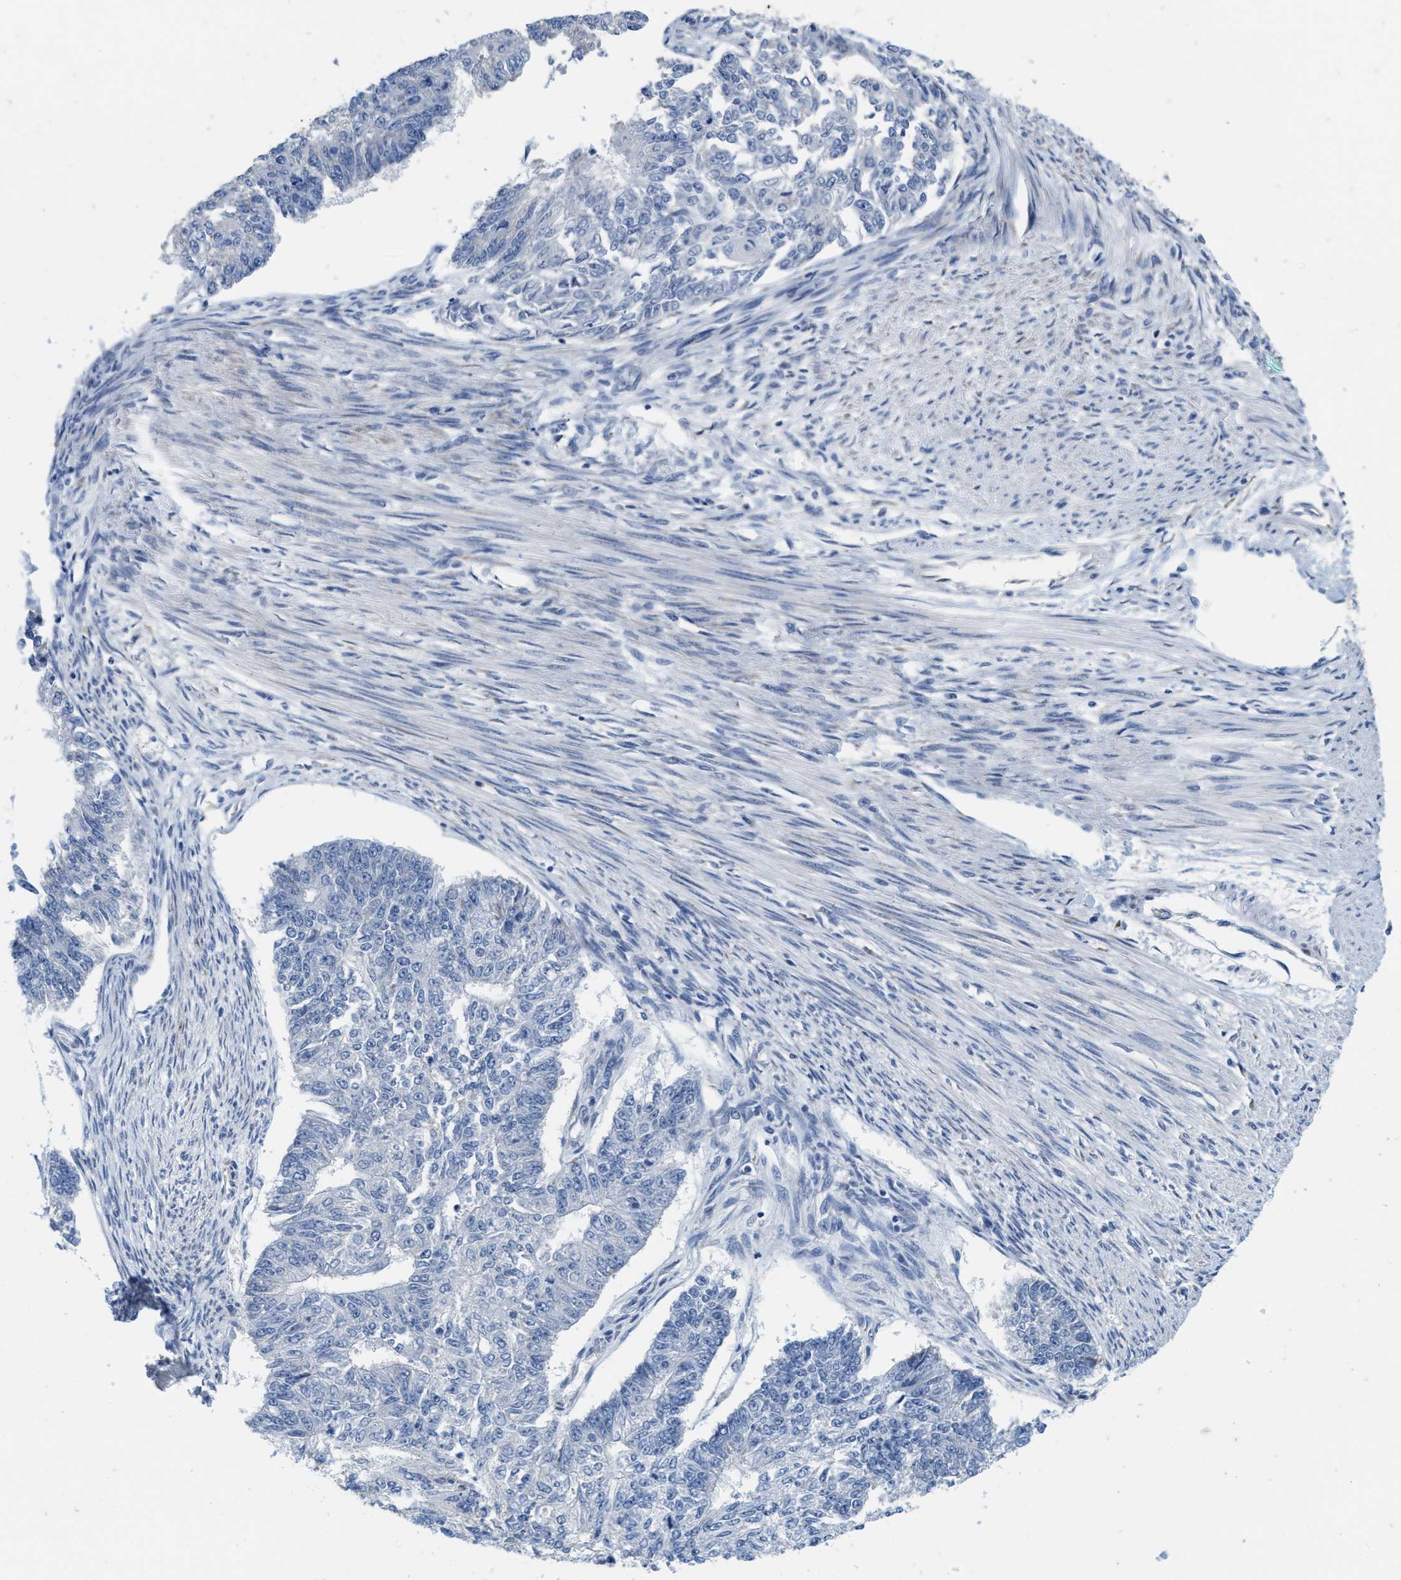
{"staining": {"intensity": "negative", "quantity": "none", "location": "none"}, "tissue": "endometrial cancer", "cell_type": "Tumor cells", "image_type": "cancer", "snomed": [{"axis": "morphology", "description": "Adenocarcinoma, NOS"}, {"axis": "topography", "description": "Endometrium"}], "caption": "IHC histopathology image of adenocarcinoma (endometrial) stained for a protein (brown), which exhibits no expression in tumor cells.", "gene": "ABCB11", "patient": {"sex": "female", "age": 32}}